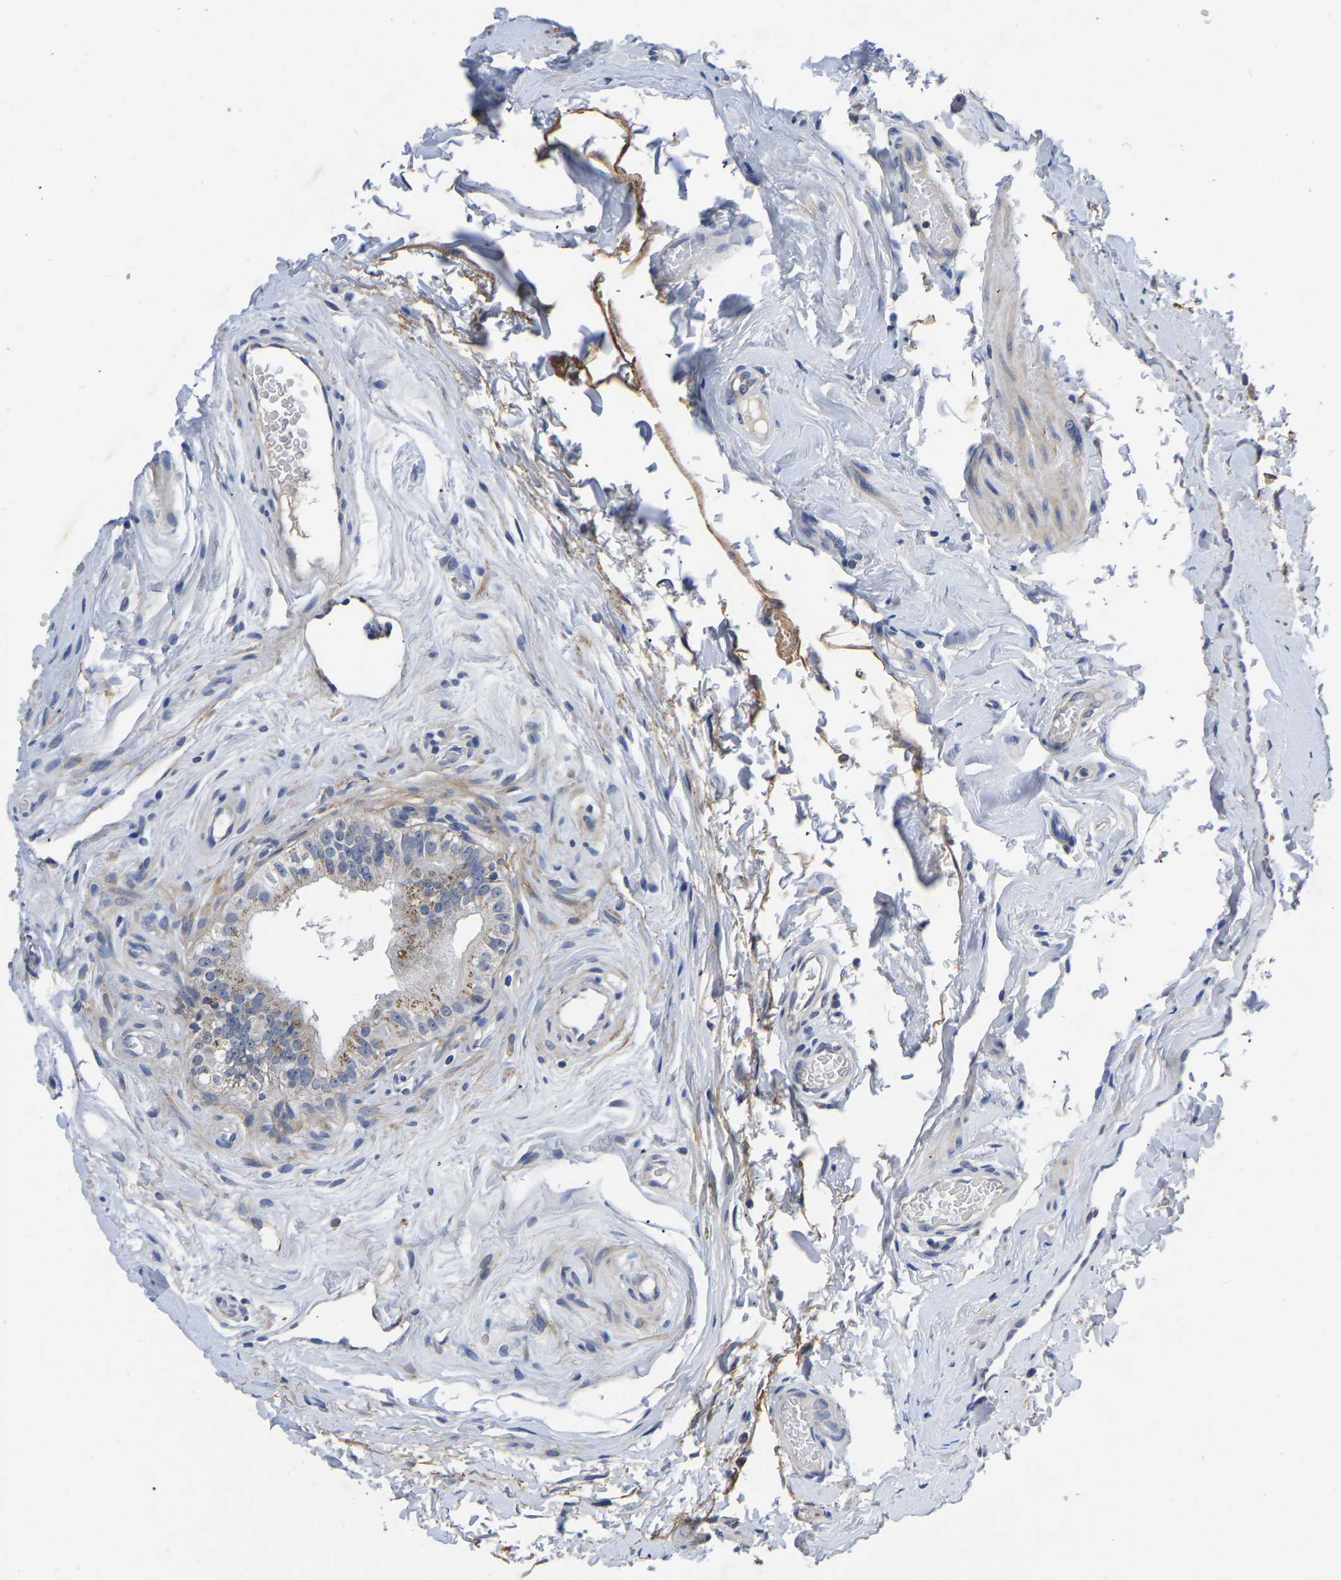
{"staining": {"intensity": "moderate", "quantity": "25%-75%", "location": "cytoplasmic/membranous"}, "tissue": "epididymis", "cell_type": "Glandular cells", "image_type": "normal", "snomed": [{"axis": "morphology", "description": "Normal tissue, NOS"}, {"axis": "topography", "description": "Testis"}, {"axis": "topography", "description": "Epididymis"}], "caption": "Immunohistochemical staining of normal epididymis exhibits medium levels of moderate cytoplasmic/membranous positivity in approximately 25%-75% of glandular cells.", "gene": "FGD5", "patient": {"sex": "male", "age": 36}}